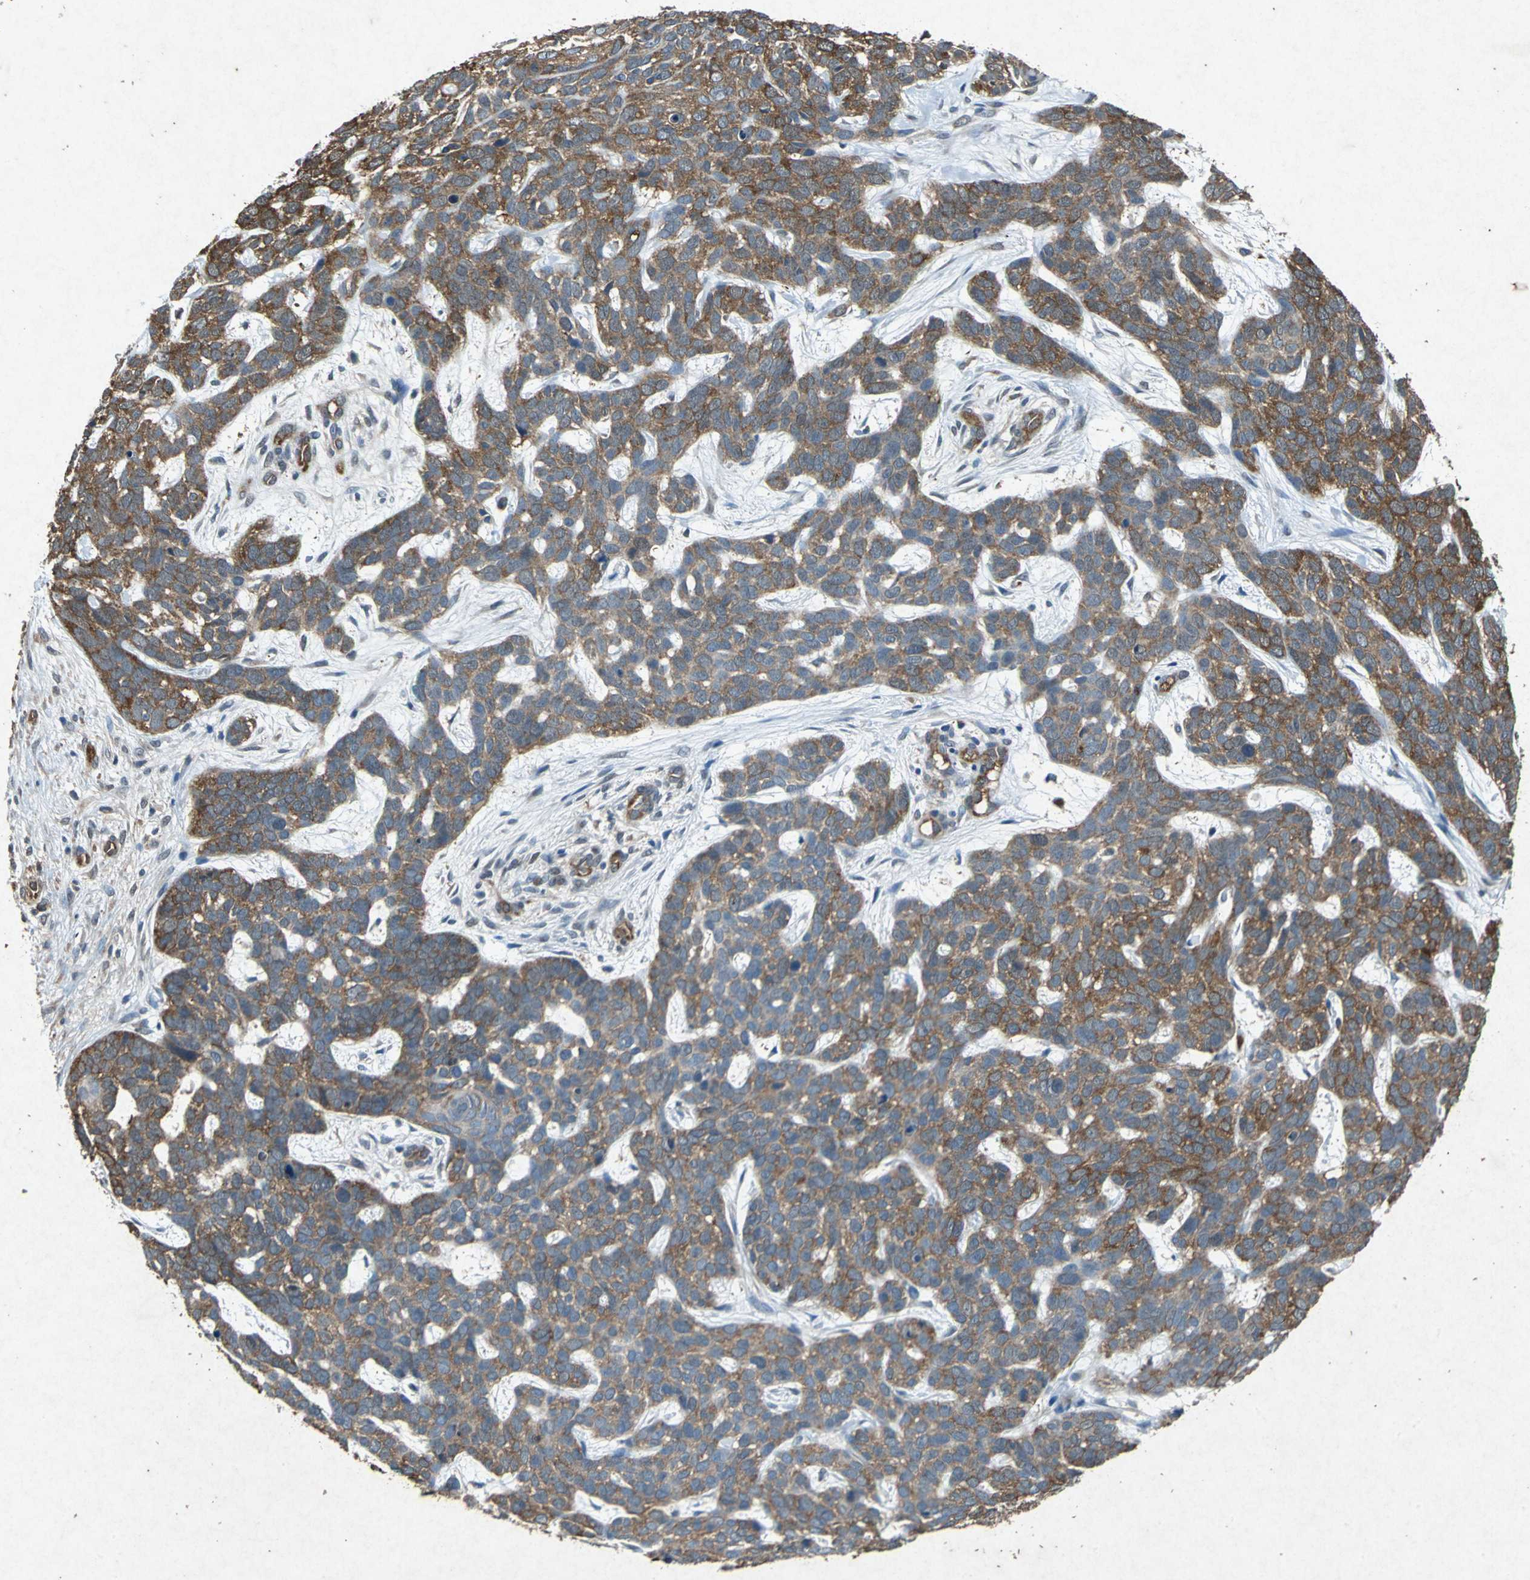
{"staining": {"intensity": "moderate", "quantity": ">75%", "location": "cytoplasmic/membranous"}, "tissue": "skin cancer", "cell_type": "Tumor cells", "image_type": "cancer", "snomed": [{"axis": "morphology", "description": "Basal cell carcinoma"}, {"axis": "topography", "description": "Skin"}], "caption": "Skin cancer (basal cell carcinoma) was stained to show a protein in brown. There is medium levels of moderate cytoplasmic/membranous staining in approximately >75% of tumor cells. Immunohistochemistry (ihc) stains the protein of interest in brown and the nuclei are stained blue.", "gene": "HSP90AB1", "patient": {"sex": "male", "age": 87}}